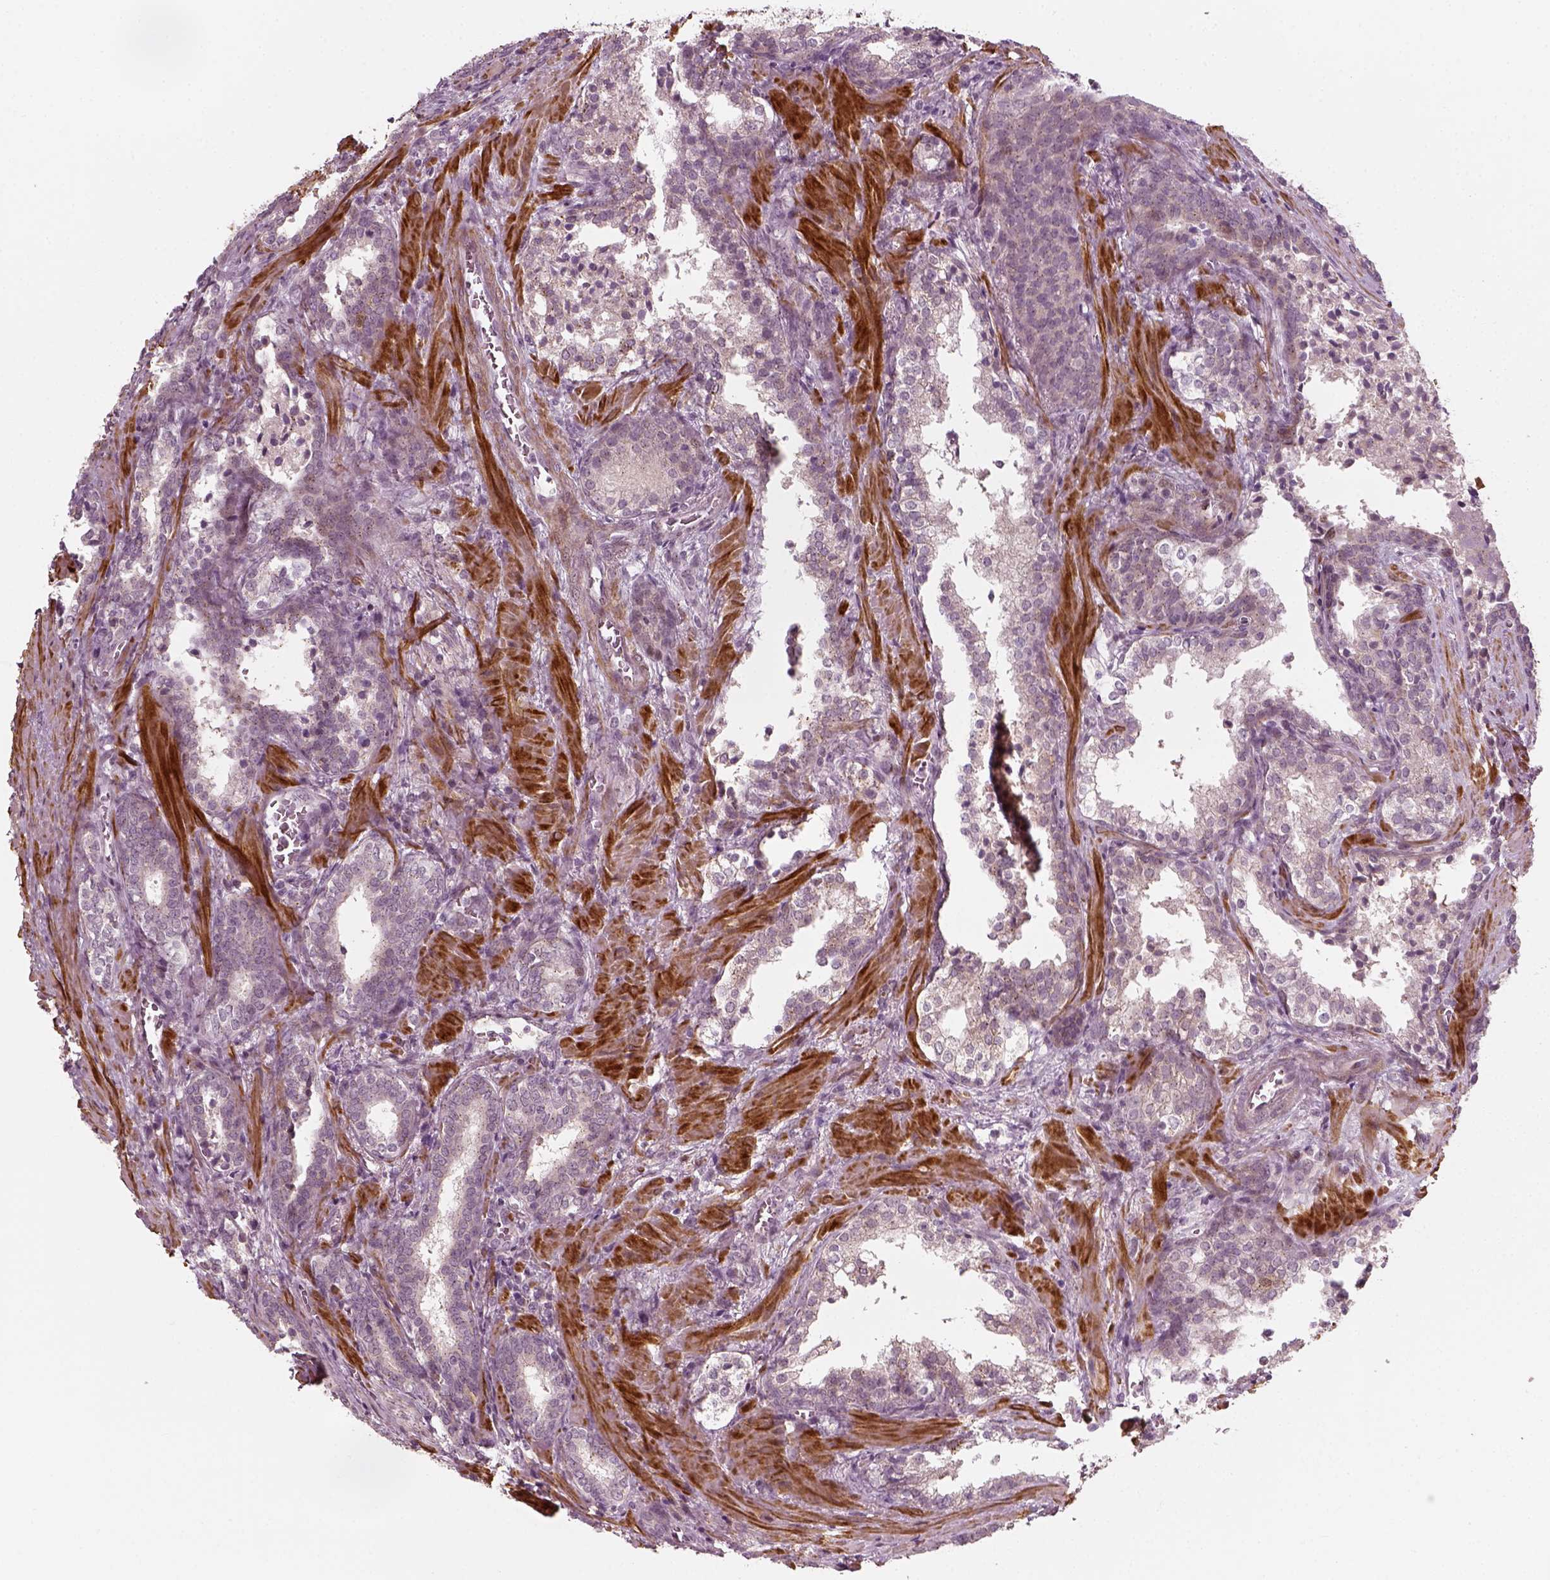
{"staining": {"intensity": "negative", "quantity": "none", "location": "none"}, "tissue": "prostate cancer", "cell_type": "Tumor cells", "image_type": "cancer", "snomed": [{"axis": "morphology", "description": "Adenocarcinoma, NOS"}, {"axis": "topography", "description": "Prostate and seminal vesicle, NOS"}], "caption": "Human prostate cancer stained for a protein using immunohistochemistry demonstrates no positivity in tumor cells.", "gene": "MLIP", "patient": {"sex": "male", "age": 63}}